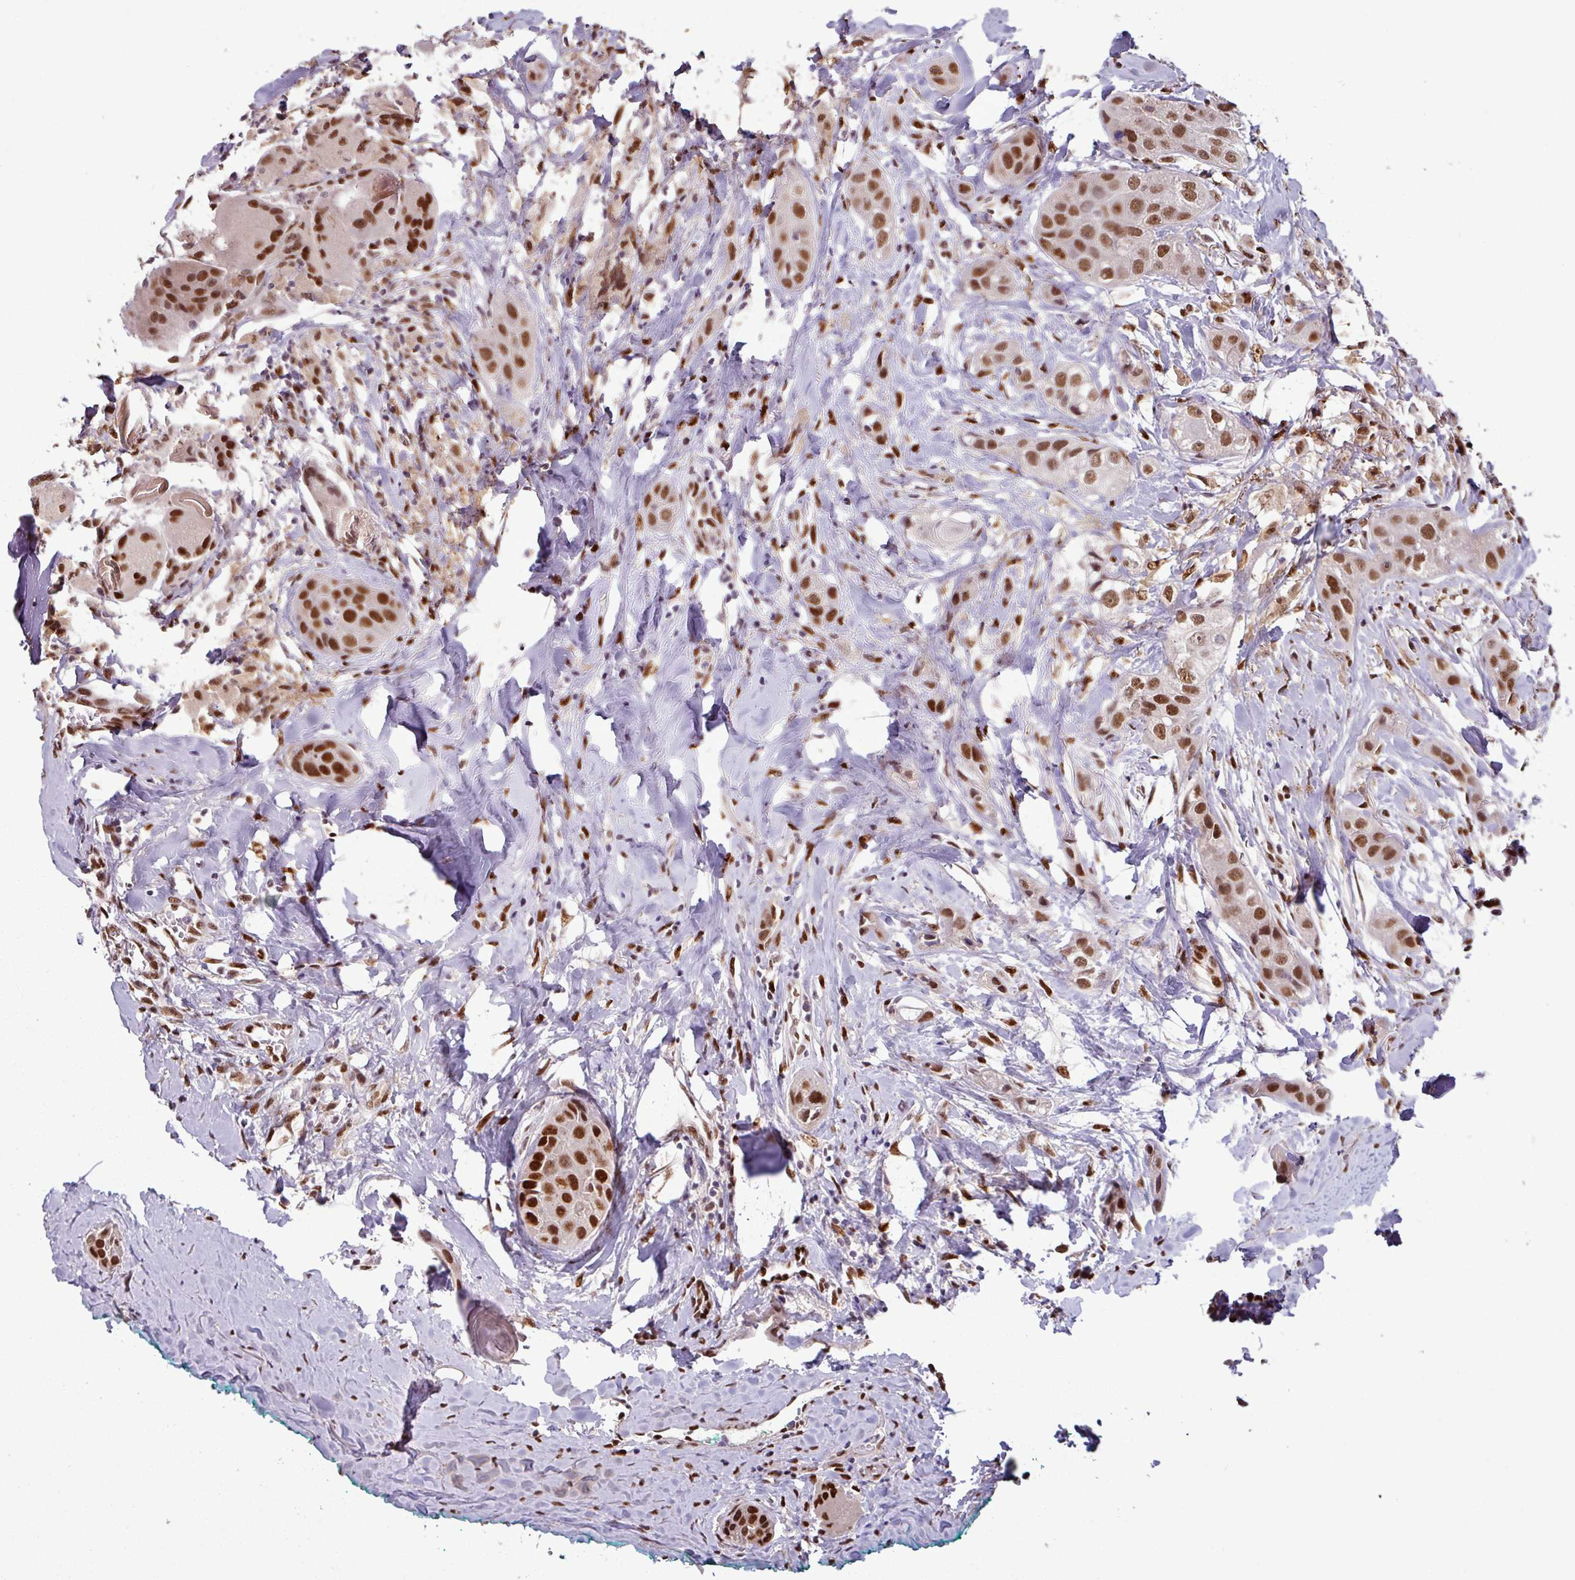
{"staining": {"intensity": "strong", "quantity": ">75%", "location": "nuclear"}, "tissue": "head and neck cancer", "cell_type": "Tumor cells", "image_type": "cancer", "snomed": [{"axis": "morphology", "description": "Normal tissue, NOS"}, {"axis": "morphology", "description": "Squamous cell carcinoma, NOS"}, {"axis": "topography", "description": "Skeletal muscle"}, {"axis": "topography", "description": "Head-Neck"}], "caption": "This image displays immunohistochemistry staining of squamous cell carcinoma (head and neck), with high strong nuclear staining in about >75% of tumor cells.", "gene": "IRF2BPL", "patient": {"sex": "male", "age": 51}}